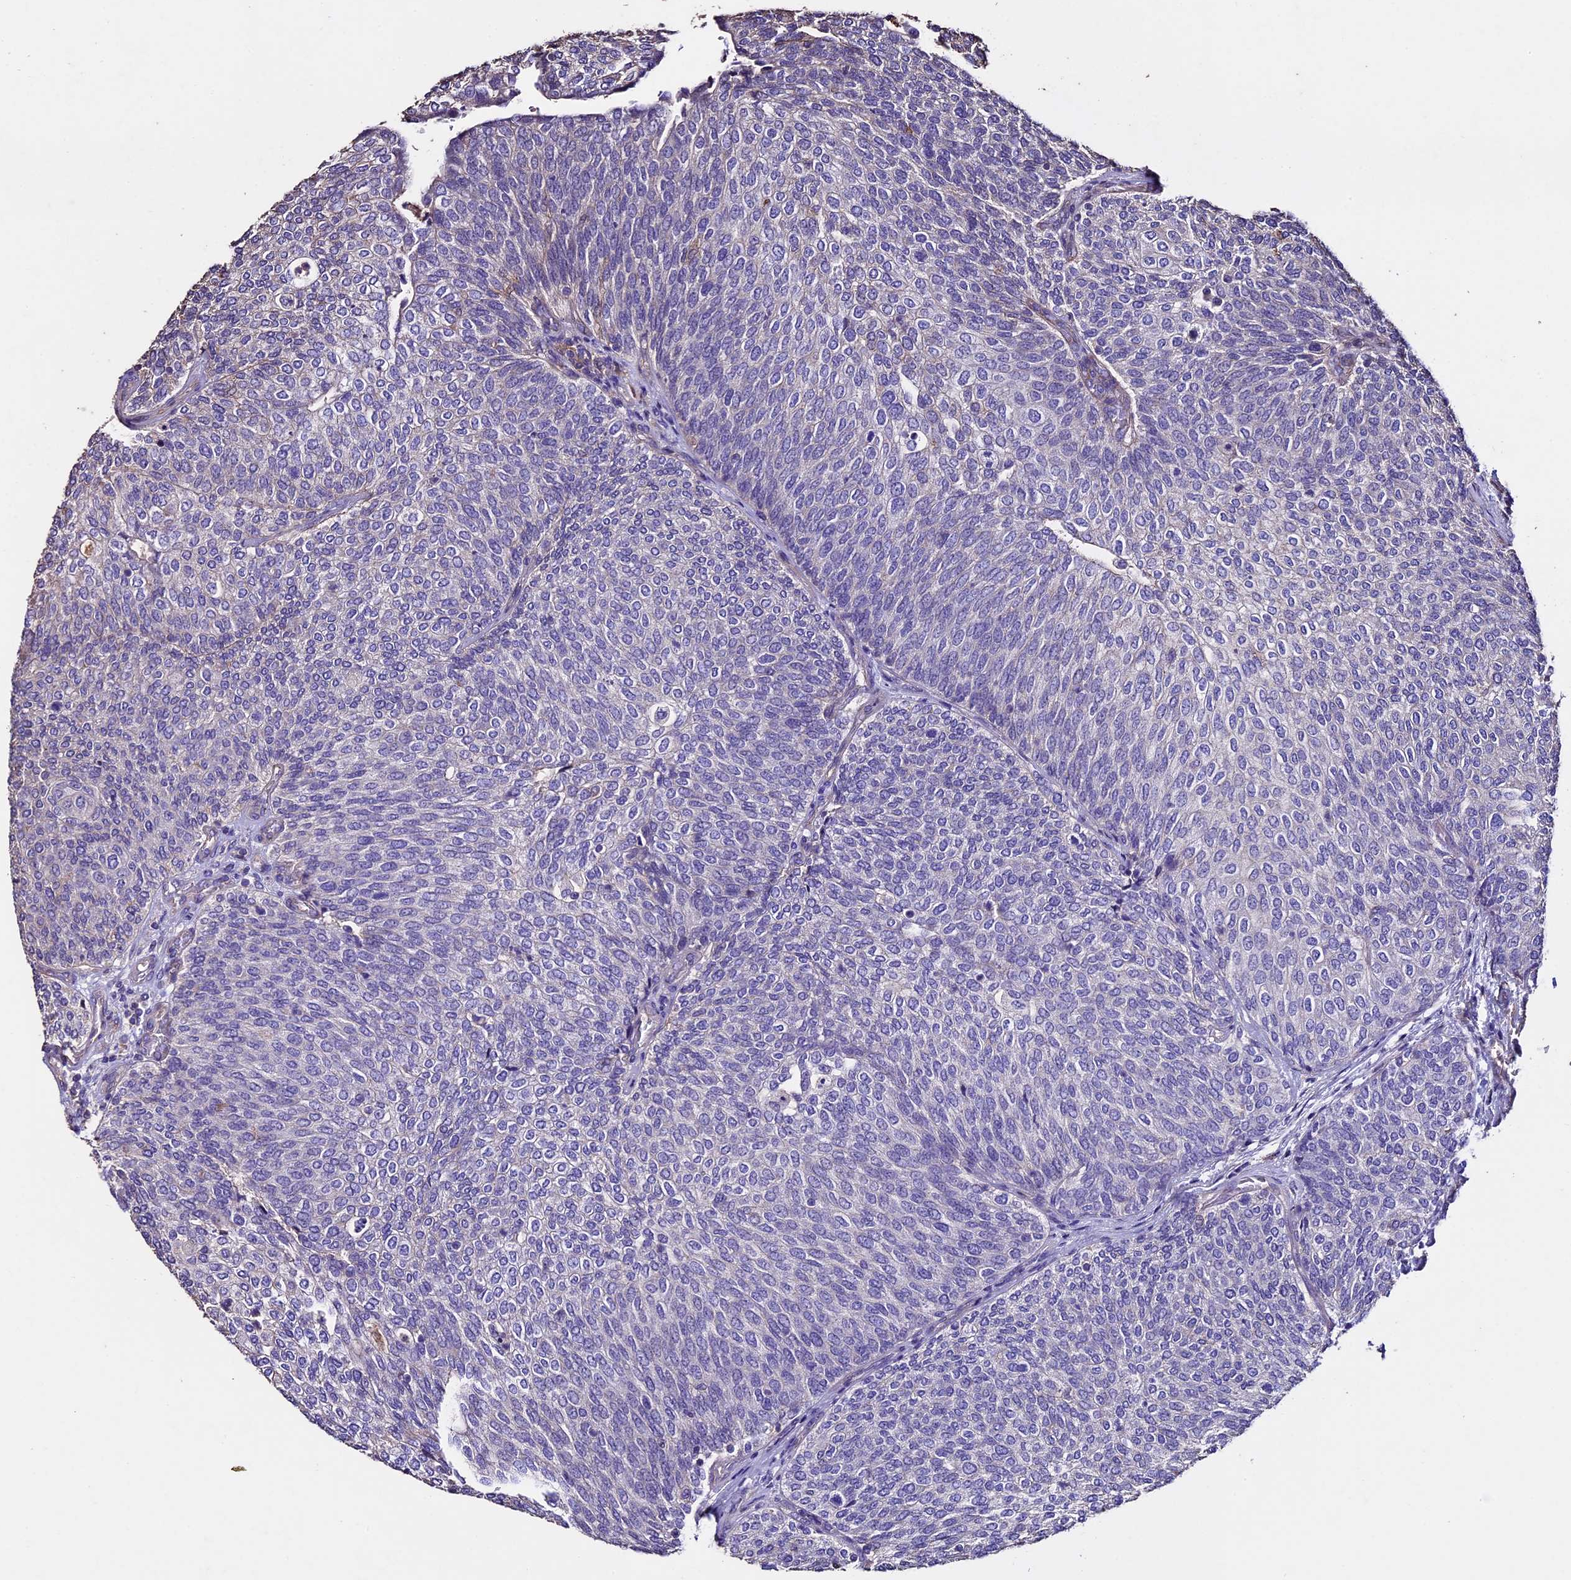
{"staining": {"intensity": "negative", "quantity": "none", "location": "none"}, "tissue": "urothelial cancer", "cell_type": "Tumor cells", "image_type": "cancer", "snomed": [{"axis": "morphology", "description": "Urothelial carcinoma, Low grade"}, {"axis": "topography", "description": "Urinary bladder"}], "caption": "This is an IHC histopathology image of human low-grade urothelial carcinoma. There is no positivity in tumor cells.", "gene": "USB1", "patient": {"sex": "female", "age": 79}}